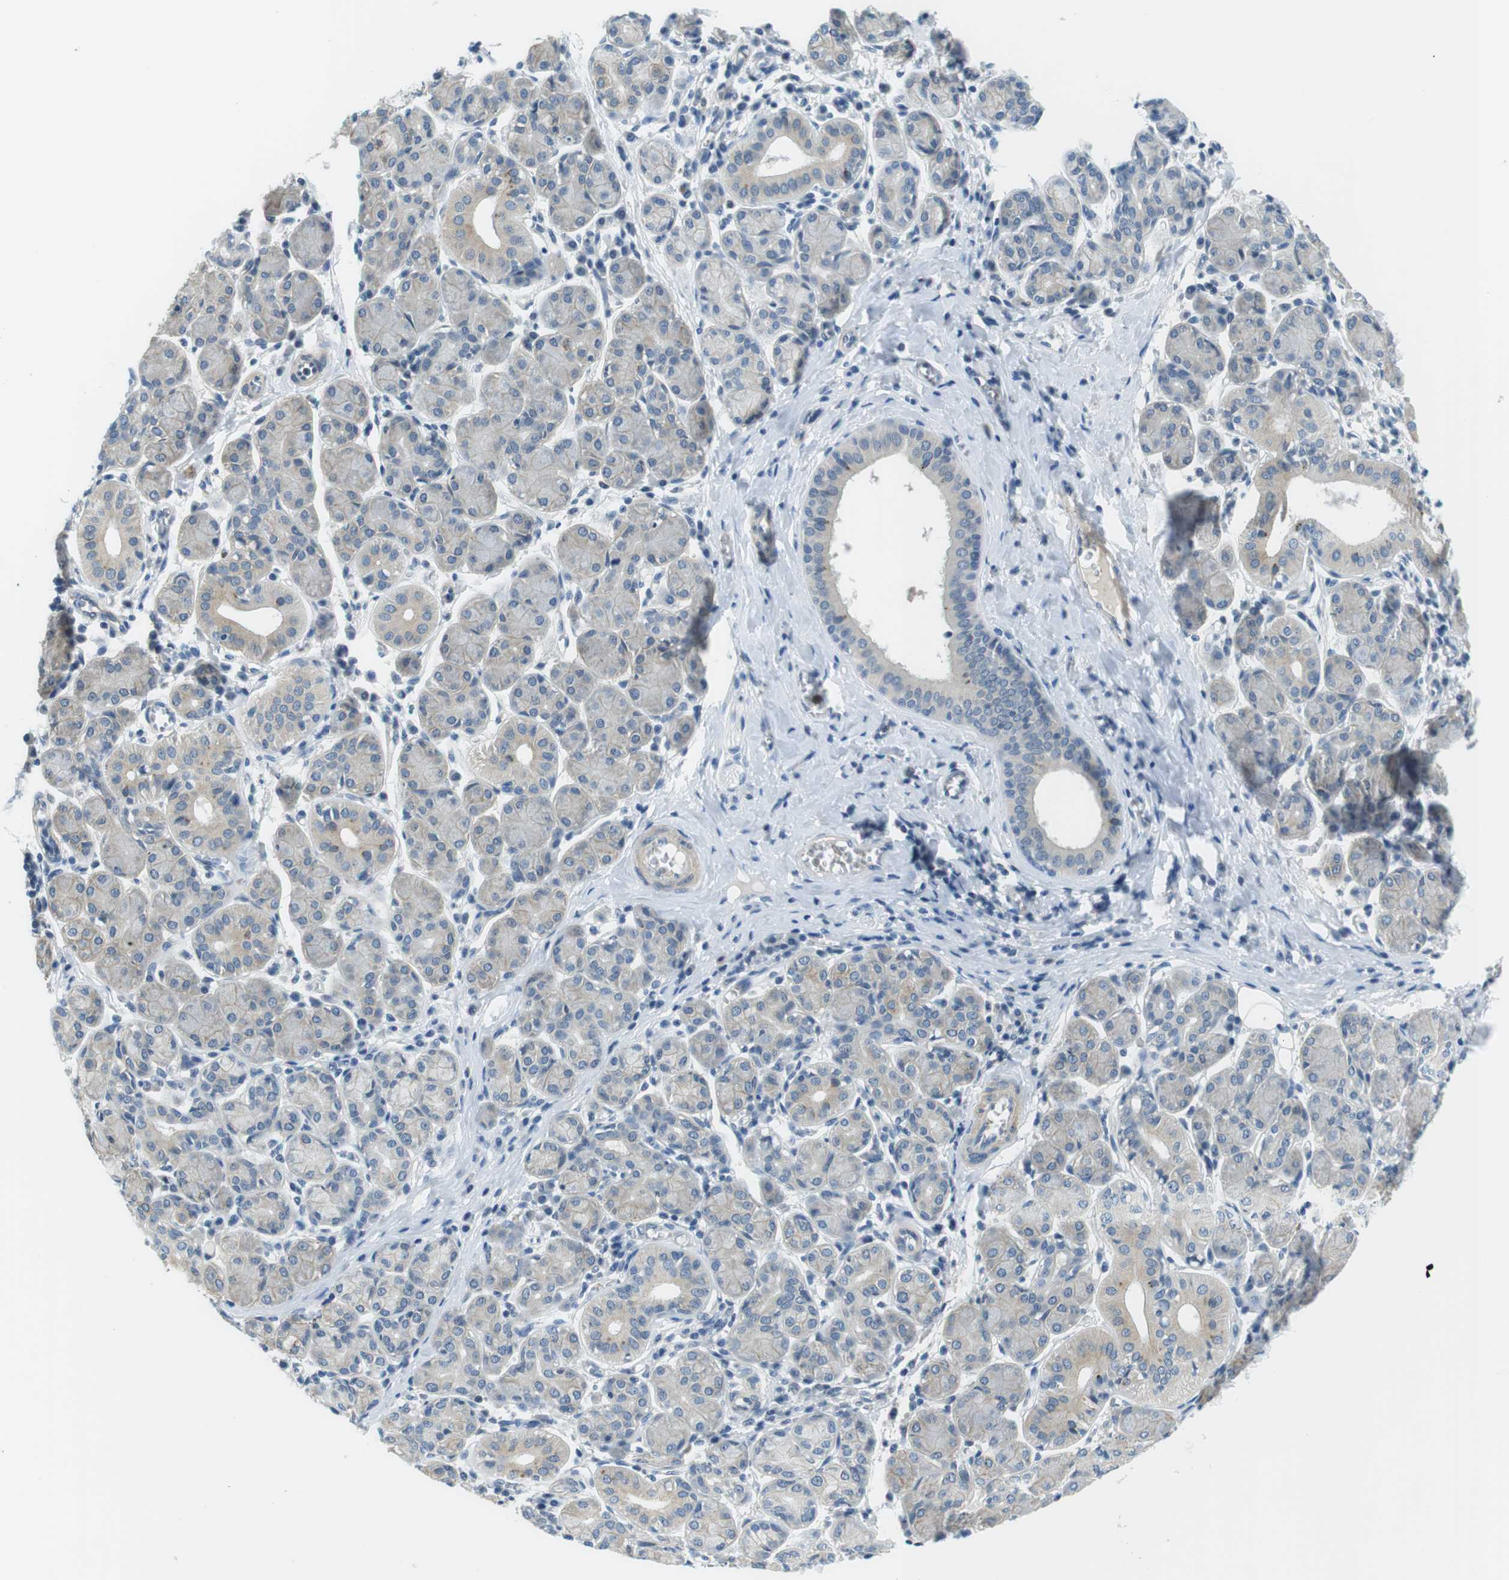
{"staining": {"intensity": "moderate", "quantity": "<25%", "location": "cytoplasmic/membranous"}, "tissue": "salivary gland", "cell_type": "Glandular cells", "image_type": "normal", "snomed": [{"axis": "morphology", "description": "Normal tissue, NOS"}, {"axis": "morphology", "description": "Inflammation, NOS"}, {"axis": "topography", "description": "Lymph node"}, {"axis": "topography", "description": "Salivary gland"}], "caption": "Protein analysis of benign salivary gland displays moderate cytoplasmic/membranous staining in about <25% of glandular cells.", "gene": "WSCD1", "patient": {"sex": "male", "age": 3}}